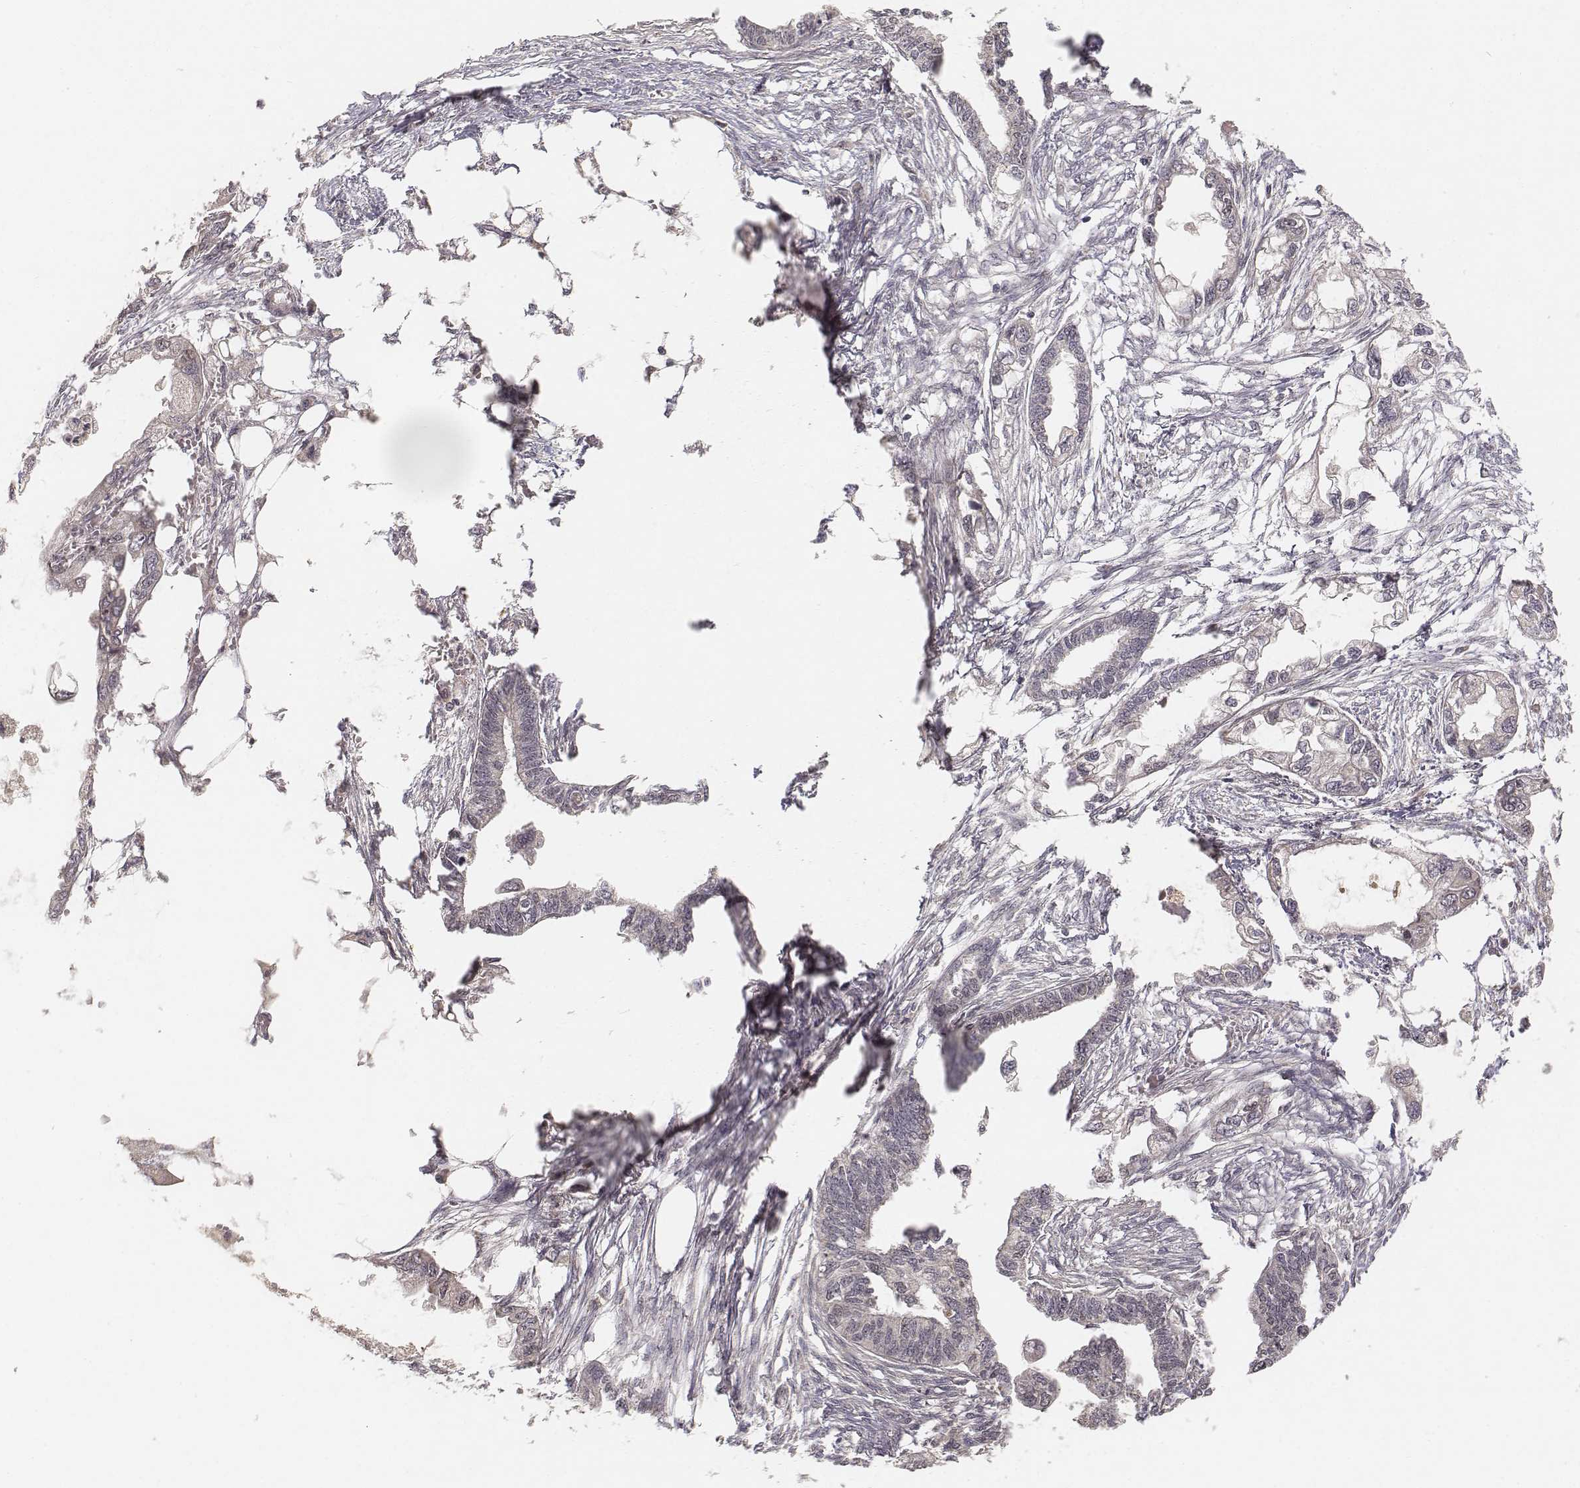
{"staining": {"intensity": "negative", "quantity": "none", "location": "none"}, "tissue": "endometrial cancer", "cell_type": "Tumor cells", "image_type": "cancer", "snomed": [{"axis": "morphology", "description": "Adenocarcinoma, NOS"}, {"axis": "morphology", "description": "Adenocarcinoma, metastatic, NOS"}, {"axis": "topography", "description": "Adipose tissue"}, {"axis": "topography", "description": "Endometrium"}], "caption": "Immunohistochemistry photomicrograph of human endometrial metastatic adenocarcinoma stained for a protein (brown), which demonstrates no positivity in tumor cells.", "gene": "FANCD2", "patient": {"sex": "female", "age": 67}}